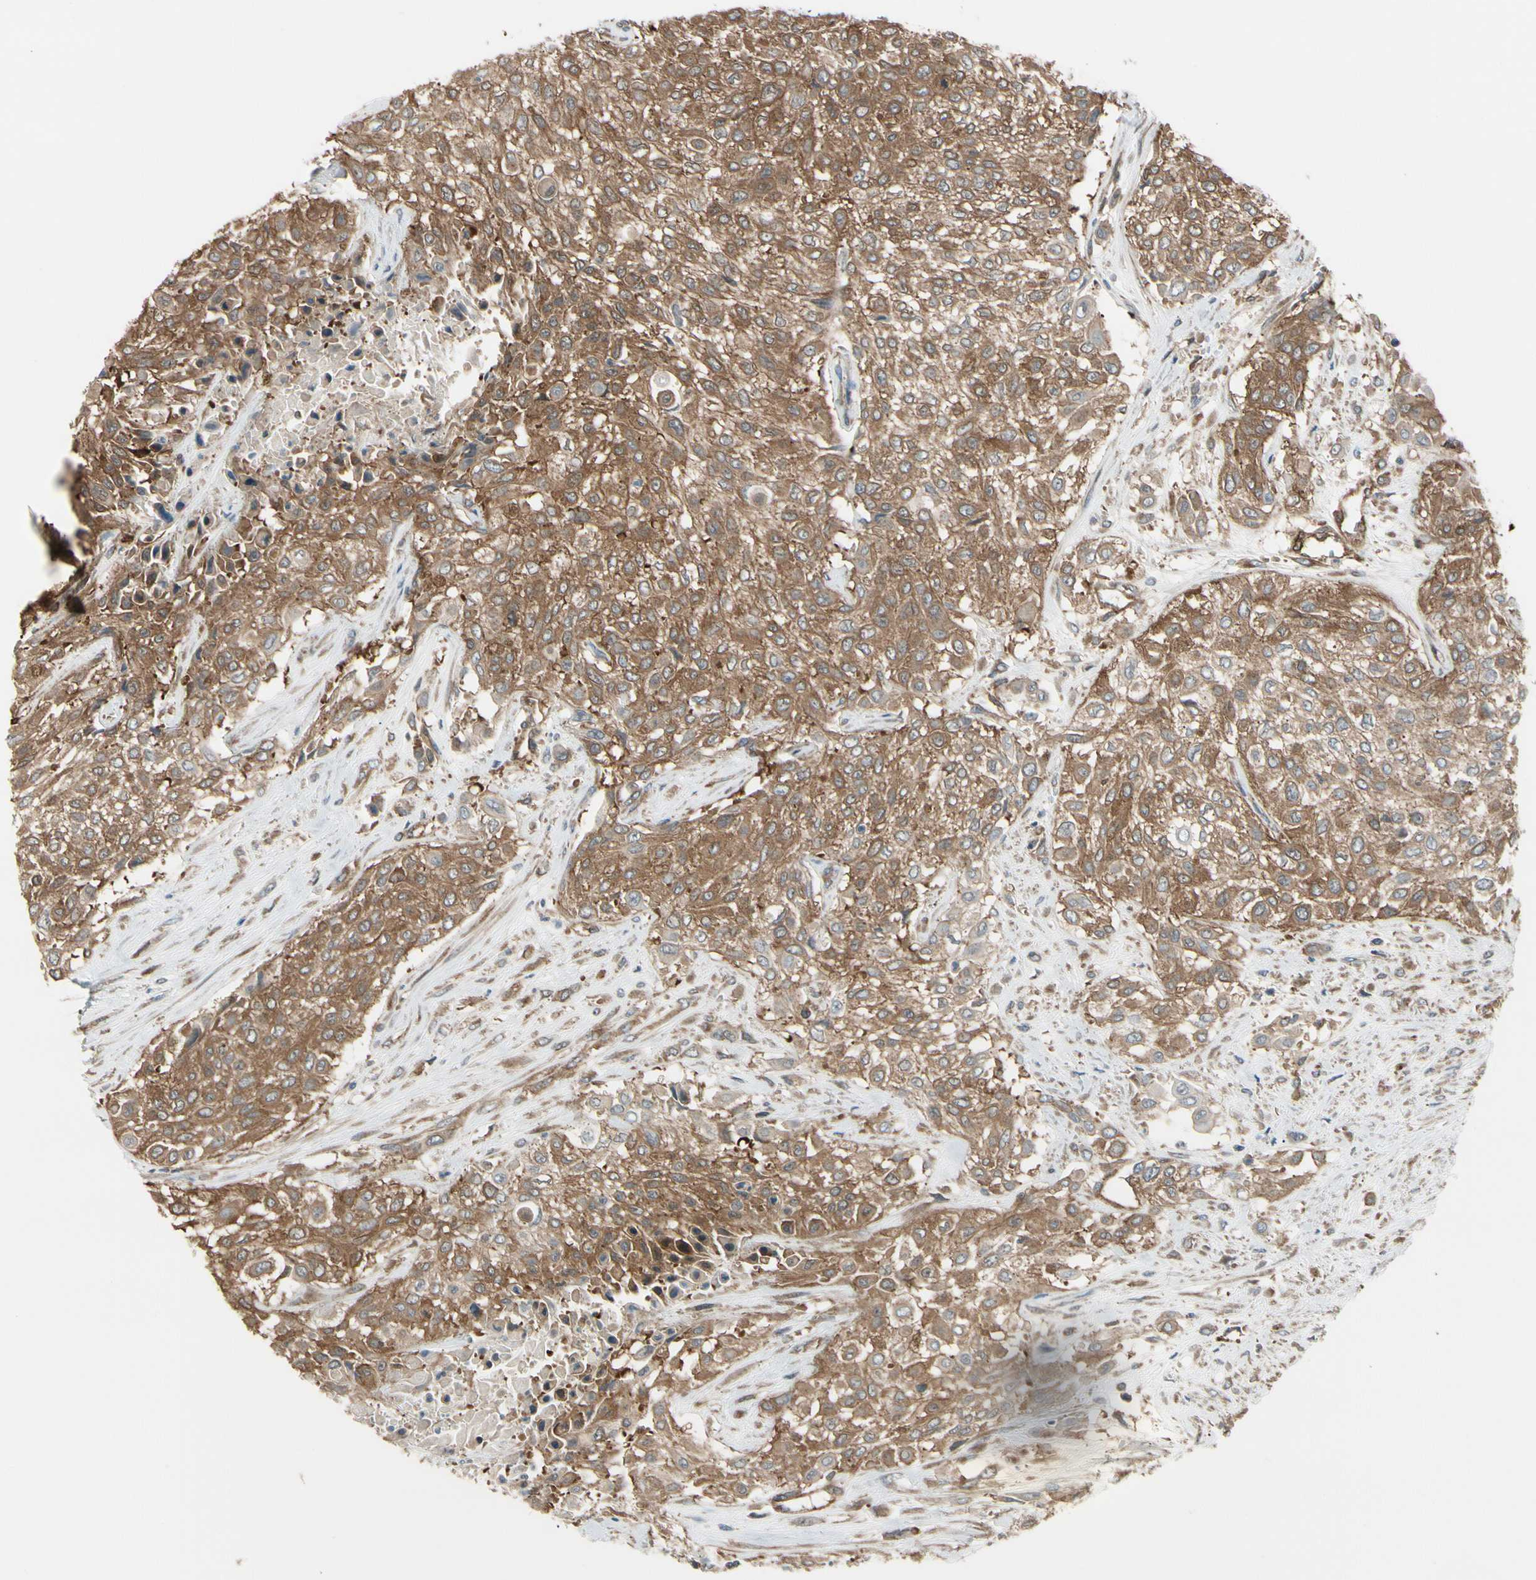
{"staining": {"intensity": "moderate", "quantity": ">75%", "location": "cytoplasmic/membranous"}, "tissue": "urothelial cancer", "cell_type": "Tumor cells", "image_type": "cancer", "snomed": [{"axis": "morphology", "description": "Urothelial carcinoma, High grade"}, {"axis": "topography", "description": "Urinary bladder"}], "caption": "The histopathology image reveals staining of urothelial cancer, revealing moderate cytoplasmic/membranous protein expression (brown color) within tumor cells.", "gene": "EPS15", "patient": {"sex": "male", "age": 57}}